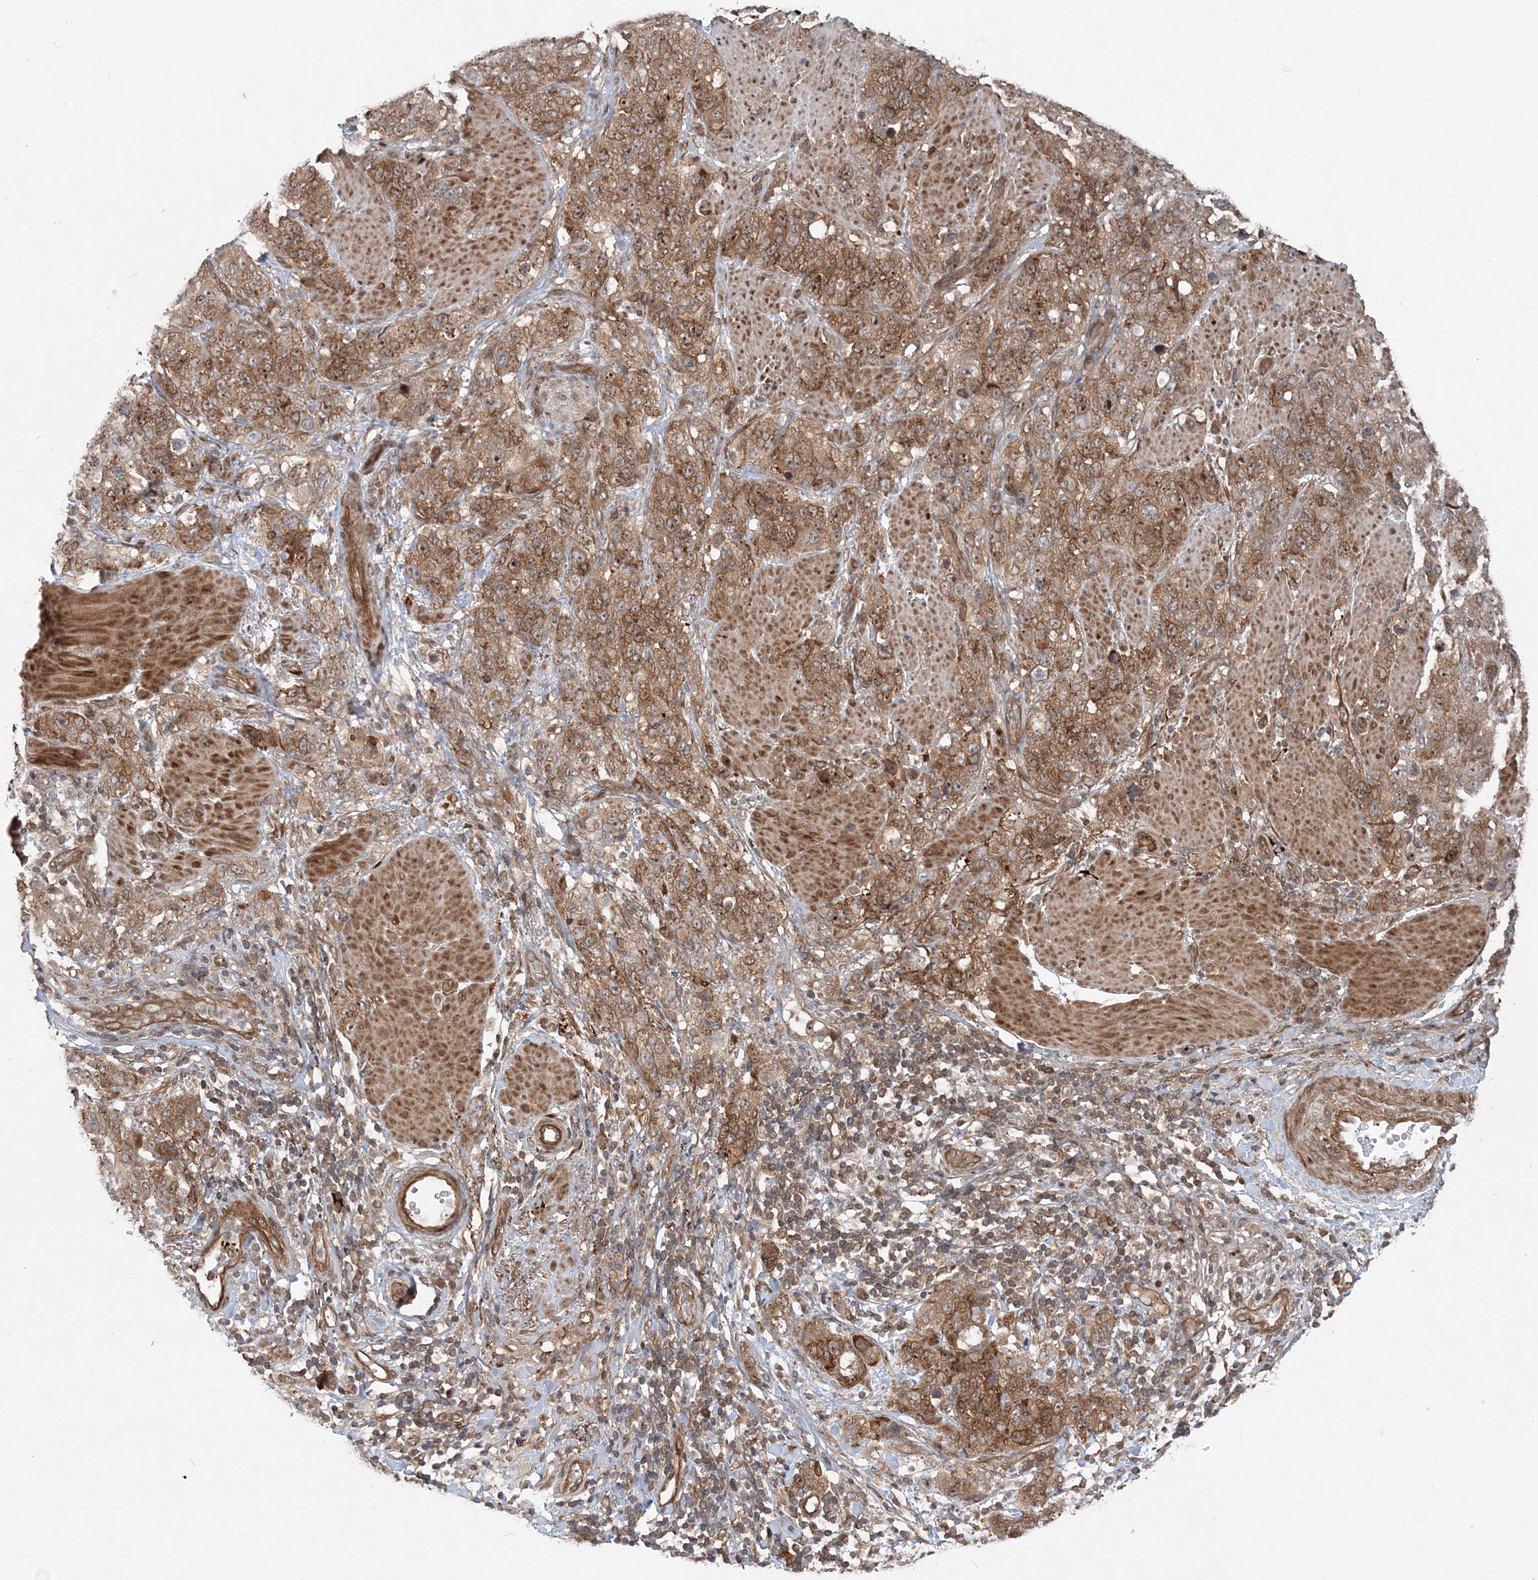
{"staining": {"intensity": "moderate", "quantity": ">75%", "location": "cytoplasmic/membranous"}, "tissue": "stomach cancer", "cell_type": "Tumor cells", "image_type": "cancer", "snomed": [{"axis": "morphology", "description": "Adenocarcinoma, NOS"}, {"axis": "topography", "description": "Stomach"}], "caption": "This is a micrograph of IHC staining of adenocarcinoma (stomach), which shows moderate expression in the cytoplasmic/membranous of tumor cells.", "gene": "GEMIN5", "patient": {"sex": "male", "age": 48}}